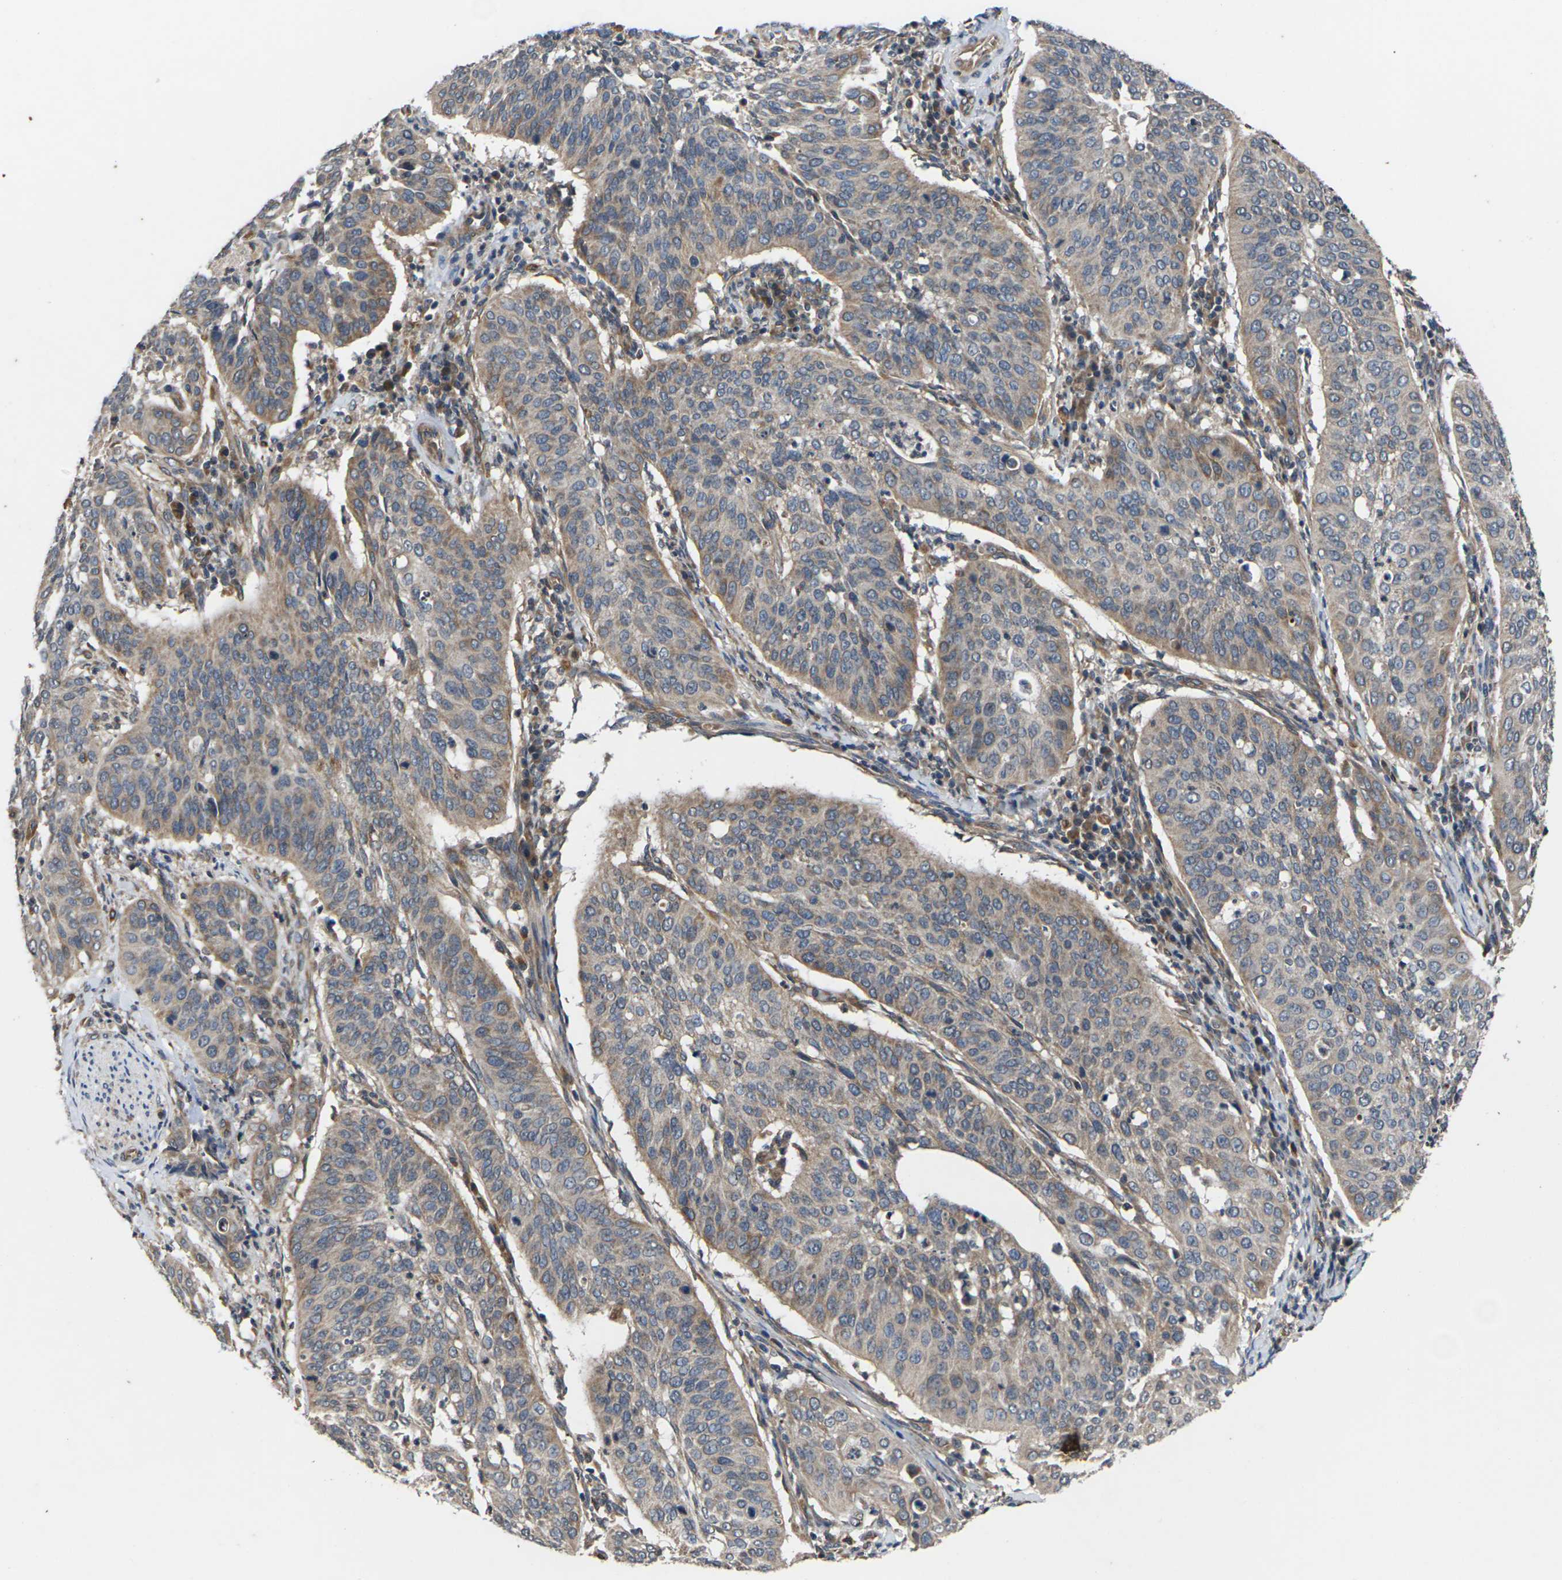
{"staining": {"intensity": "moderate", "quantity": ">75%", "location": "cytoplasmic/membranous"}, "tissue": "cervical cancer", "cell_type": "Tumor cells", "image_type": "cancer", "snomed": [{"axis": "morphology", "description": "Normal tissue, NOS"}, {"axis": "morphology", "description": "Squamous cell carcinoma, NOS"}, {"axis": "topography", "description": "Cervix"}], "caption": "Protein staining of cervical cancer tissue demonstrates moderate cytoplasmic/membranous staining in about >75% of tumor cells.", "gene": "DKK2", "patient": {"sex": "female", "age": 39}}